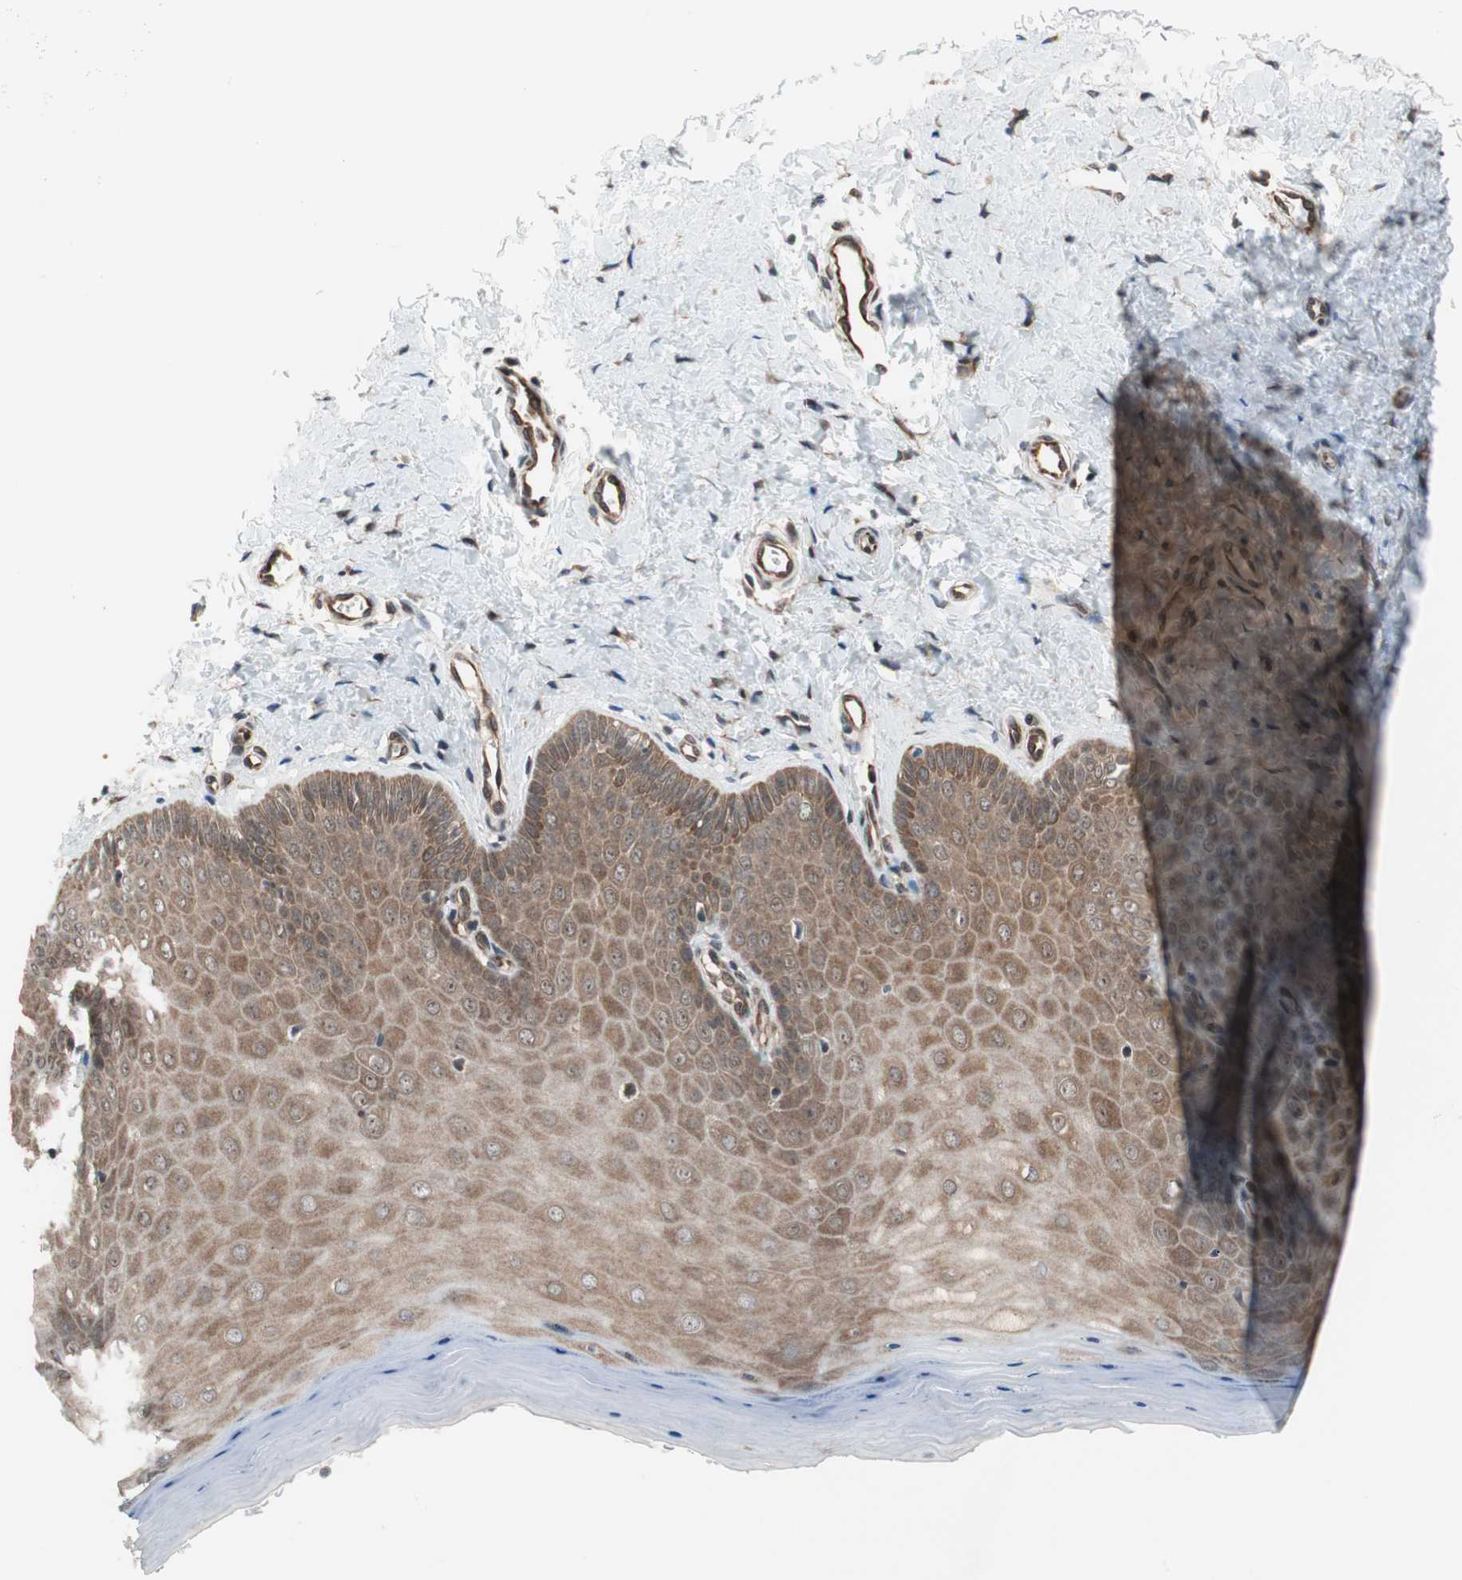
{"staining": {"intensity": "weak", "quantity": "<25%", "location": "nuclear"}, "tissue": "cervix", "cell_type": "Glandular cells", "image_type": "normal", "snomed": [{"axis": "morphology", "description": "Normal tissue, NOS"}, {"axis": "topography", "description": "Cervix"}], "caption": "Immunohistochemistry micrograph of benign cervix: human cervix stained with DAB (3,3'-diaminobenzidine) reveals no significant protein expression in glandular cells.", "gene": "ZNF512B", "patient": {"sex": "female", "age": 55}}